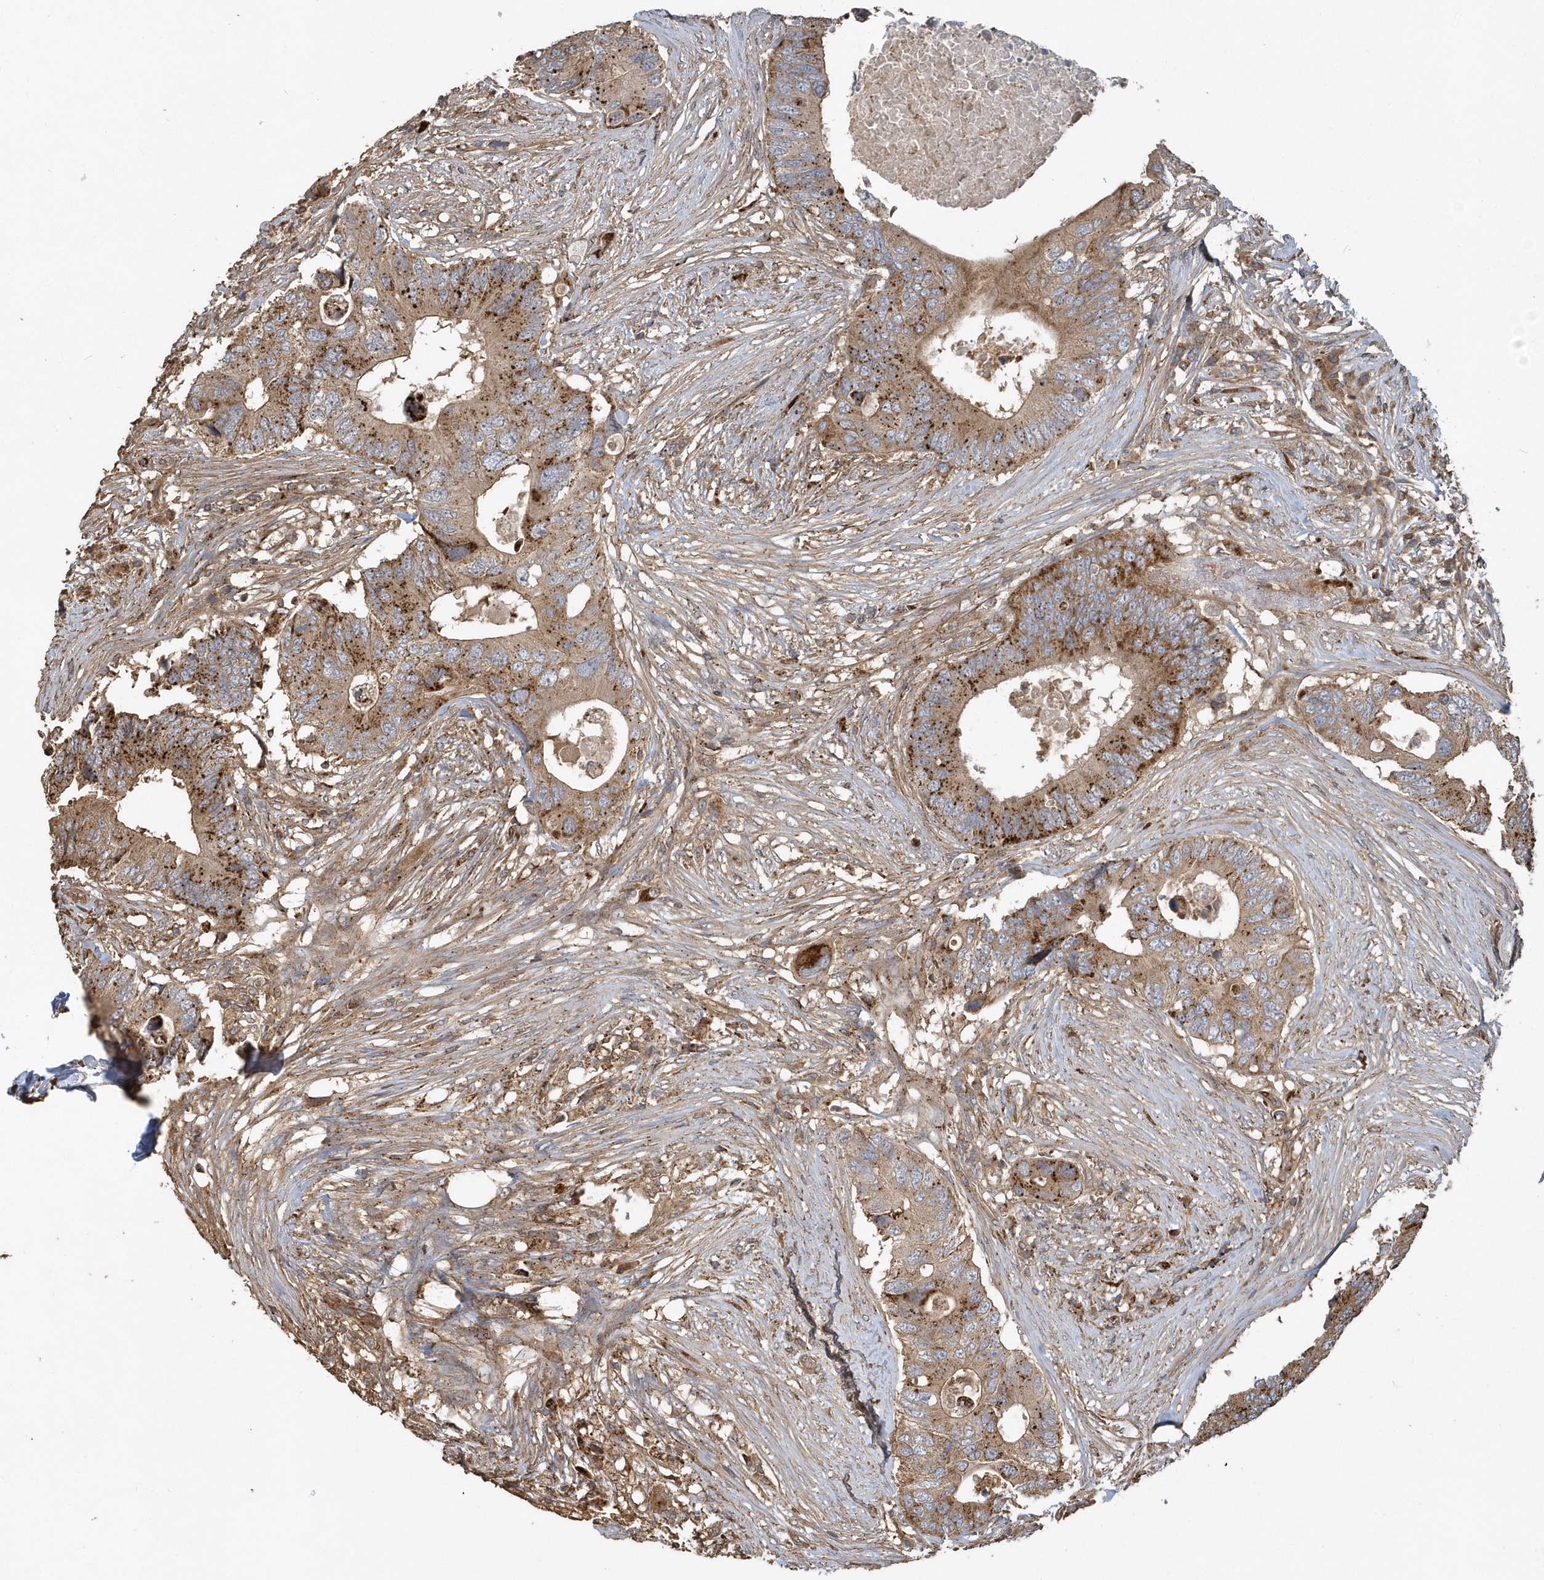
{"staining": {"intensity": "moderate", "quantity": ">75%", "location": "cytoplasmic/membranous"}, "tissue": "colorectal cancer", "cell_type": "Tumor cells", "image_type": "cancer", "snomed": [{"axis": "morphology", "description": "Adenocarcinoma, NOS"}, {"axis": "topography", "description": "Colon"}], "caption": "This image reveals colorectal adenocarcinoma stained with immunohistochemistry to label a protein in brown. The cytoplasmic/membranous of tumor cells show moderate positivity for the protein. Nuclei are counter-stained blue.", "gene": "TRAIP", "patient": {"sex": "male", "age": 71}}